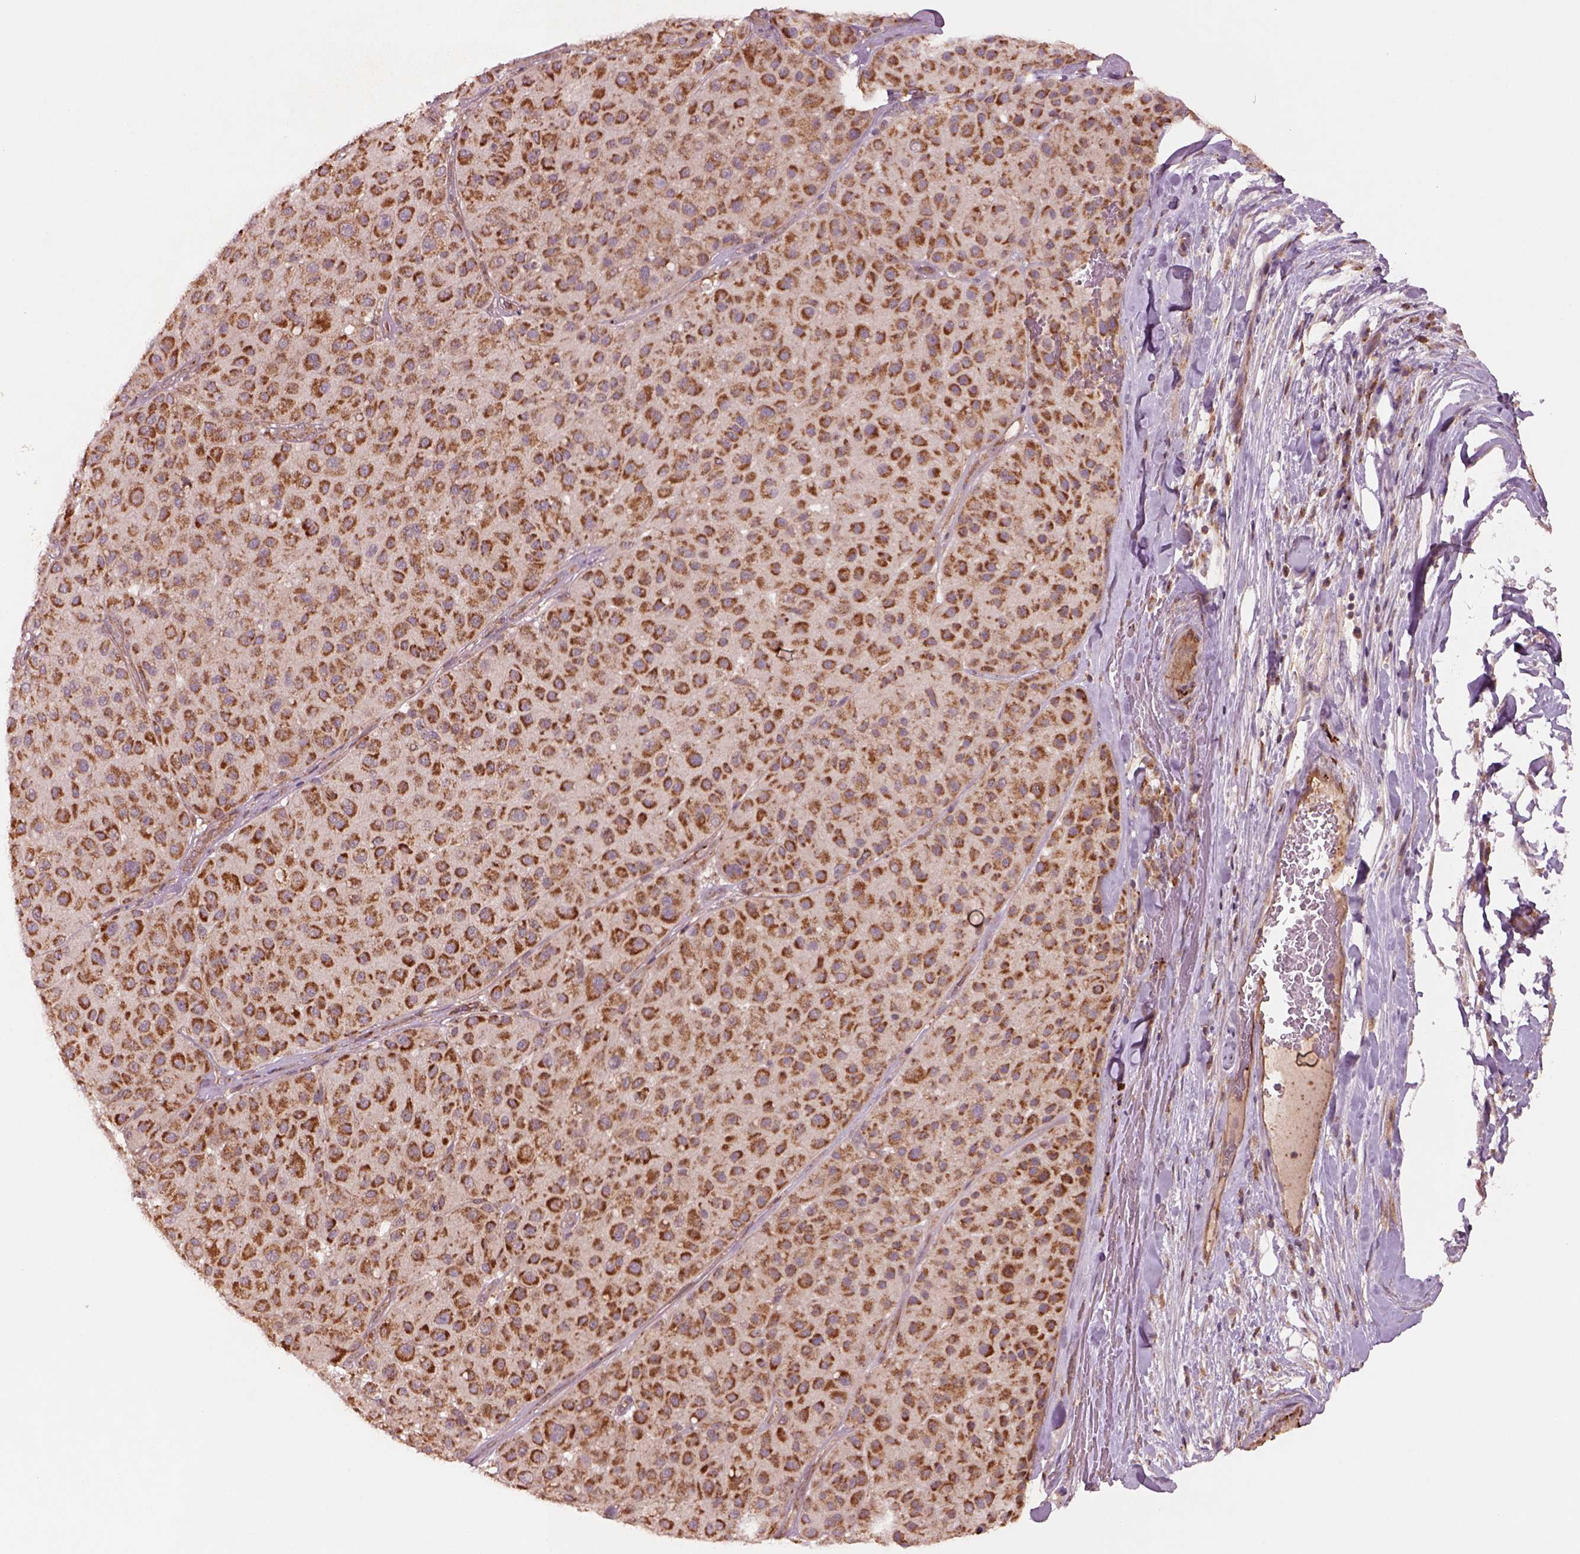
{"staining": {"intensity": "moderate", "quantity": ">75%", "location": "cytoplasmic/membranous"}, "tissue": "melanoma", "cell_type": "Tumor cells", "image_type": "cancer", "snomed": [{"axis": "morphology", "description": "Malignant melanoma, Metastatic site"}, {"axis": "topography", "description": "Smooth muscle"}], "caption": "The image displays a brown stain indicating the presence of a protein in the cytoplasmic/membranous of tumor cells in melanoma.", "gene": "SLC25A5", "patient": {"sex": "male", "age": 41}}